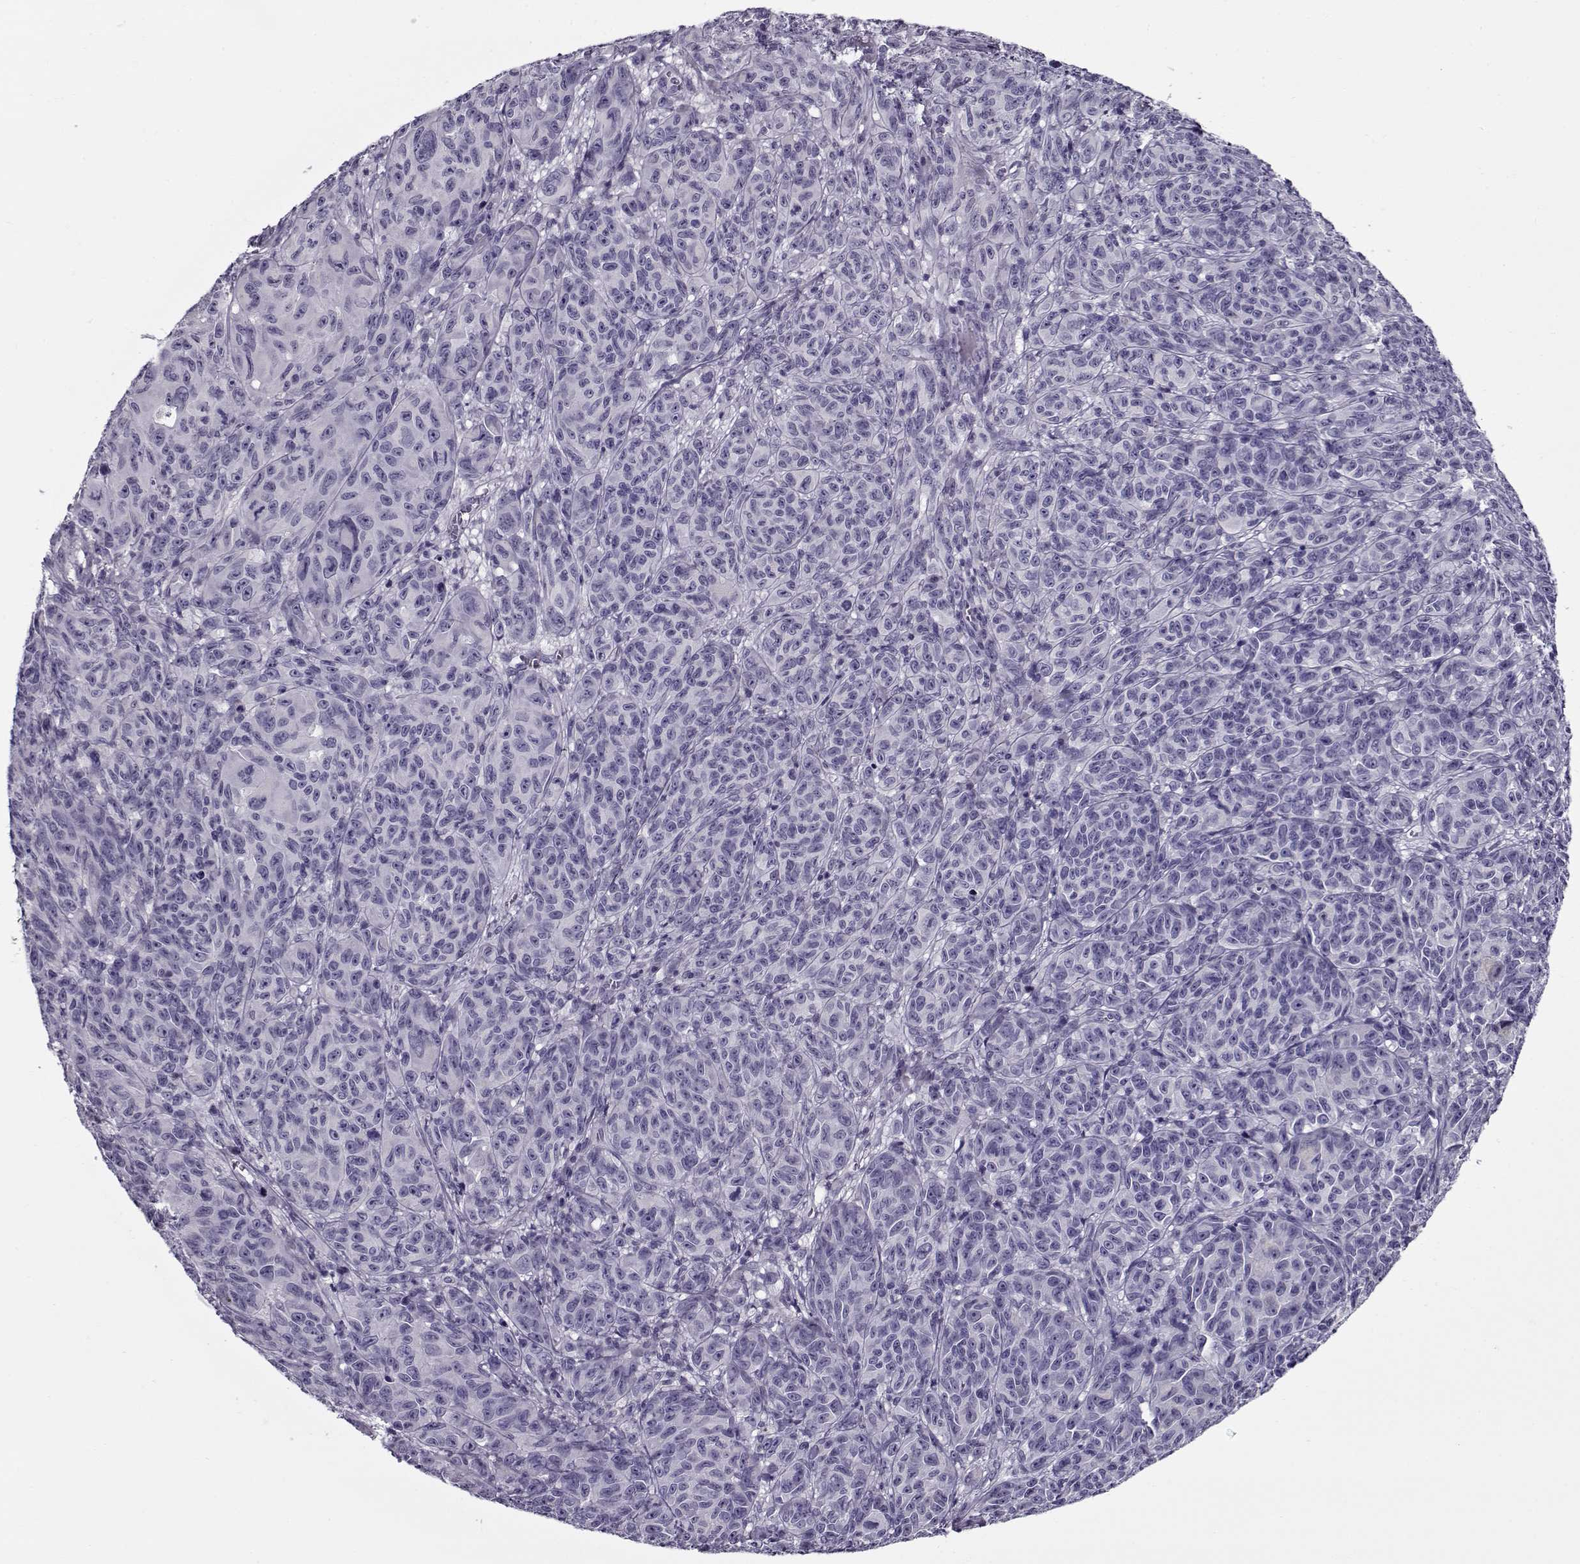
{"staining": {"intensity": "negative", "quantity": "none", "location": "none"}, "tissue": "melanoma", "cell_type": "Tumor cells", "image_type": "cancer", "snomed": [{"axis": "morphology", "description": "Malignant melanoma, NOS"}, {"axis": "topography", "description": "Vulva, labia, clitoris and Bartholin´s gland, NO"}], "caption": "A histopathology image of human melanoma is negative for staining in tumor cells. The staining was performed using DAB (3,3'-diaminobenzidine) to visualize the protein expression in brown, while the nuclei were stained in blue with hematoxylin (Magnification: 20x).", "gene": "GAGE2A", "patient": {"sex": "female", "age": 75}}